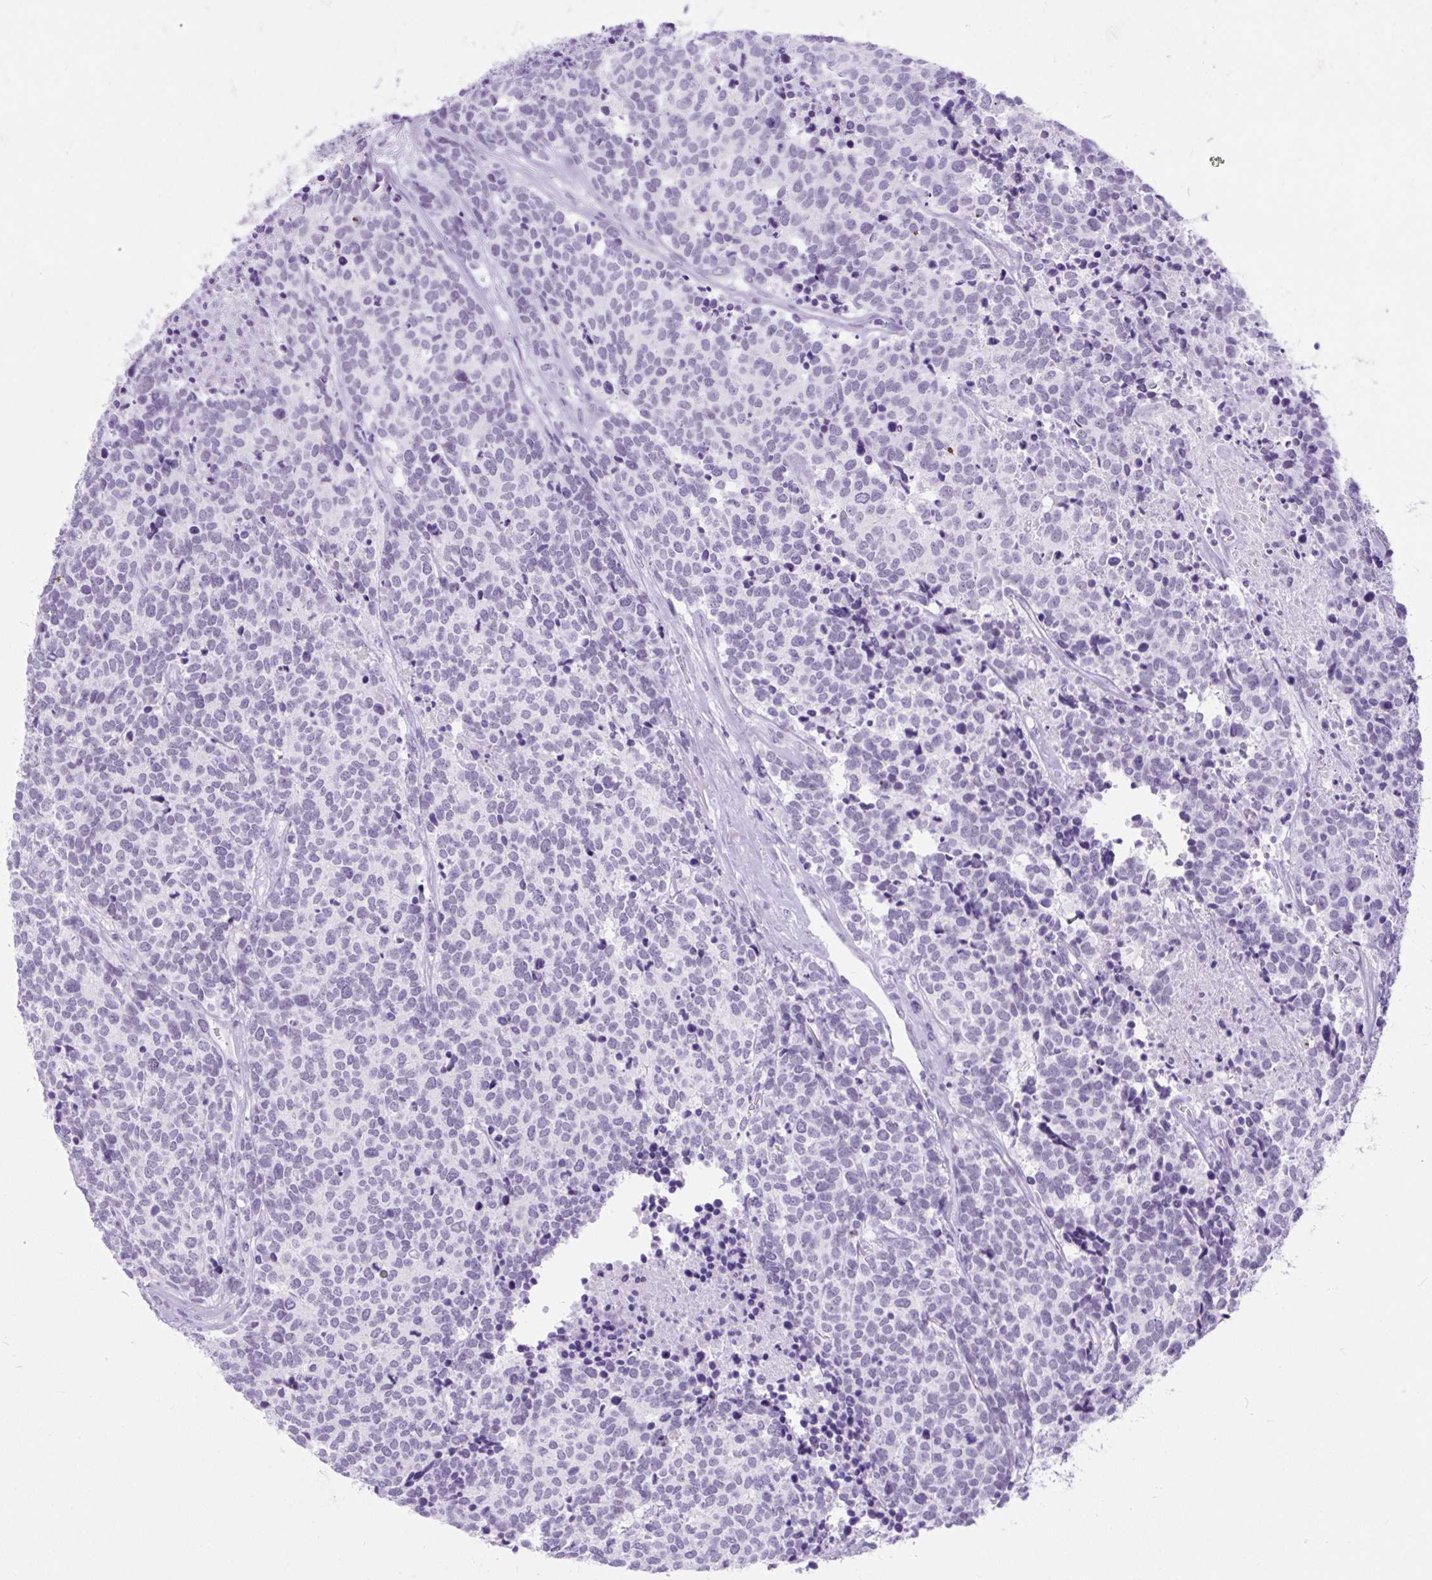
{"staining": {"intensity": "negative", "quantity": "none", "location": "none"}, "tissue": "carcinoid", "cell_type": "Tumor cells", "image_type": "cancer", "snomed": [{"axis": "morphology", "description": "Carcinoid, malignant, NOS"}, {"axis": "topography", "description": "Skin"}], "caption": "The histopathology image shows no staining of tumor cells in carcinoid (malignant).", "gene": "SCGB1A1", "patient": {"sex": "female", "age": 79}}